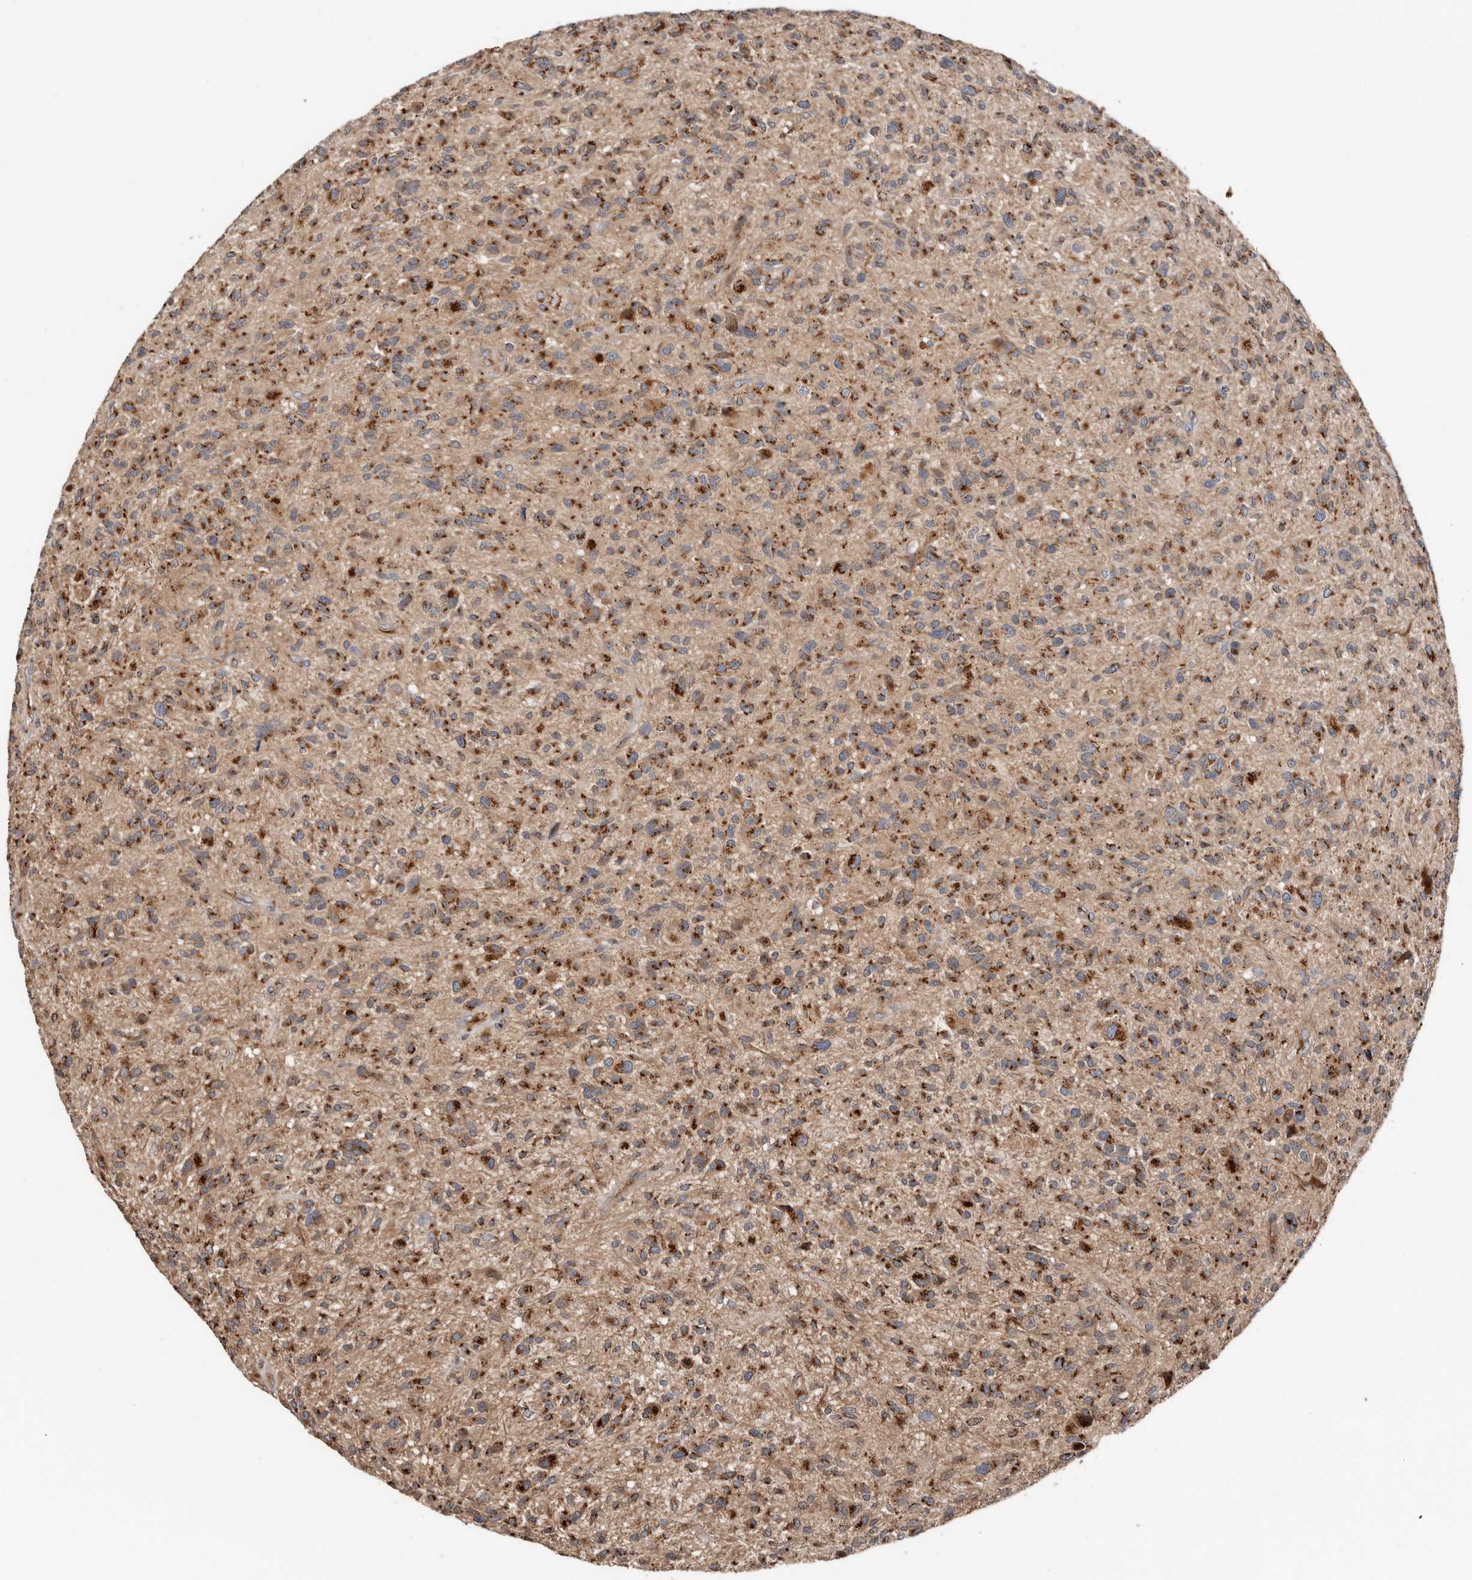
{"staining": {"intensity": "strong", "quantity": ">75%", "location": "cytoplasmic/membranous"}, "tissue": "glioma", "cell_type": "Tumor cells", "image_type": "cancer", "snomed": [{"axis": "morphology", "description": "Glioma, malignant, High grade"}, {"axis": "topography", "description": "Brain"}], "caption": "High-power microscopy captured an immunohistochemistry (IHC) micrograph of glioma, revealing strong cytoplasmic/membranous expression in about >75% of tumor cells.", "gene": "COG1", "patient": {"sex": "male", "age": 47}}